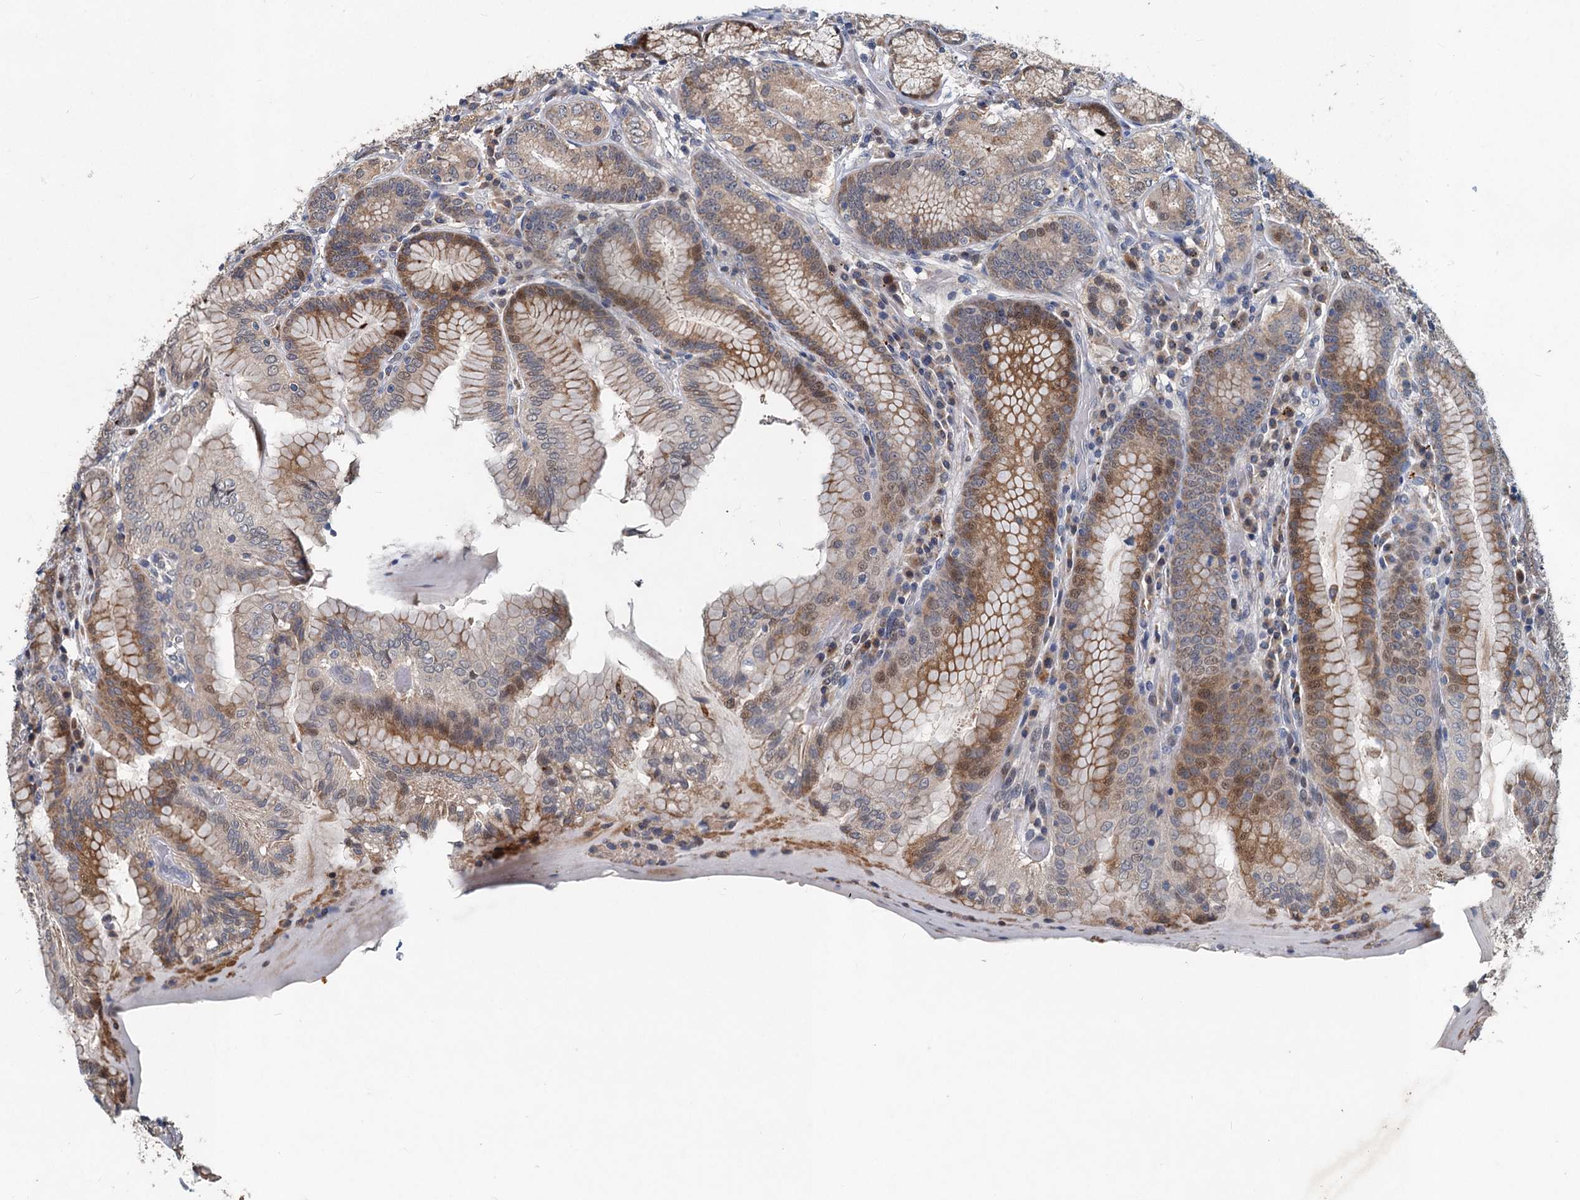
{"staining": {"intensity": "moderate", "quantity": "25%-75%", "location": "cytoplasmic/membranous"}, "tissue": "stomach", "cell_type": "Glandular cells", "image_type": "normal", "snomed": [{"axis": "morphology", "description": "Normal tissue, NOS"}, {"axis": "topography", "description": "Stomach, upper"}, {"axis": "topography", "description": "Stomach, lower"}], "caption": "Unremarkable stomach exhibits moderate cytoplasmic/membranous staining in approximately 25%-75% of glandular cells, visualized by immunohistochemistry.", "gene": "OTUB1", "patient": {"sex": "female", "age": 76}}